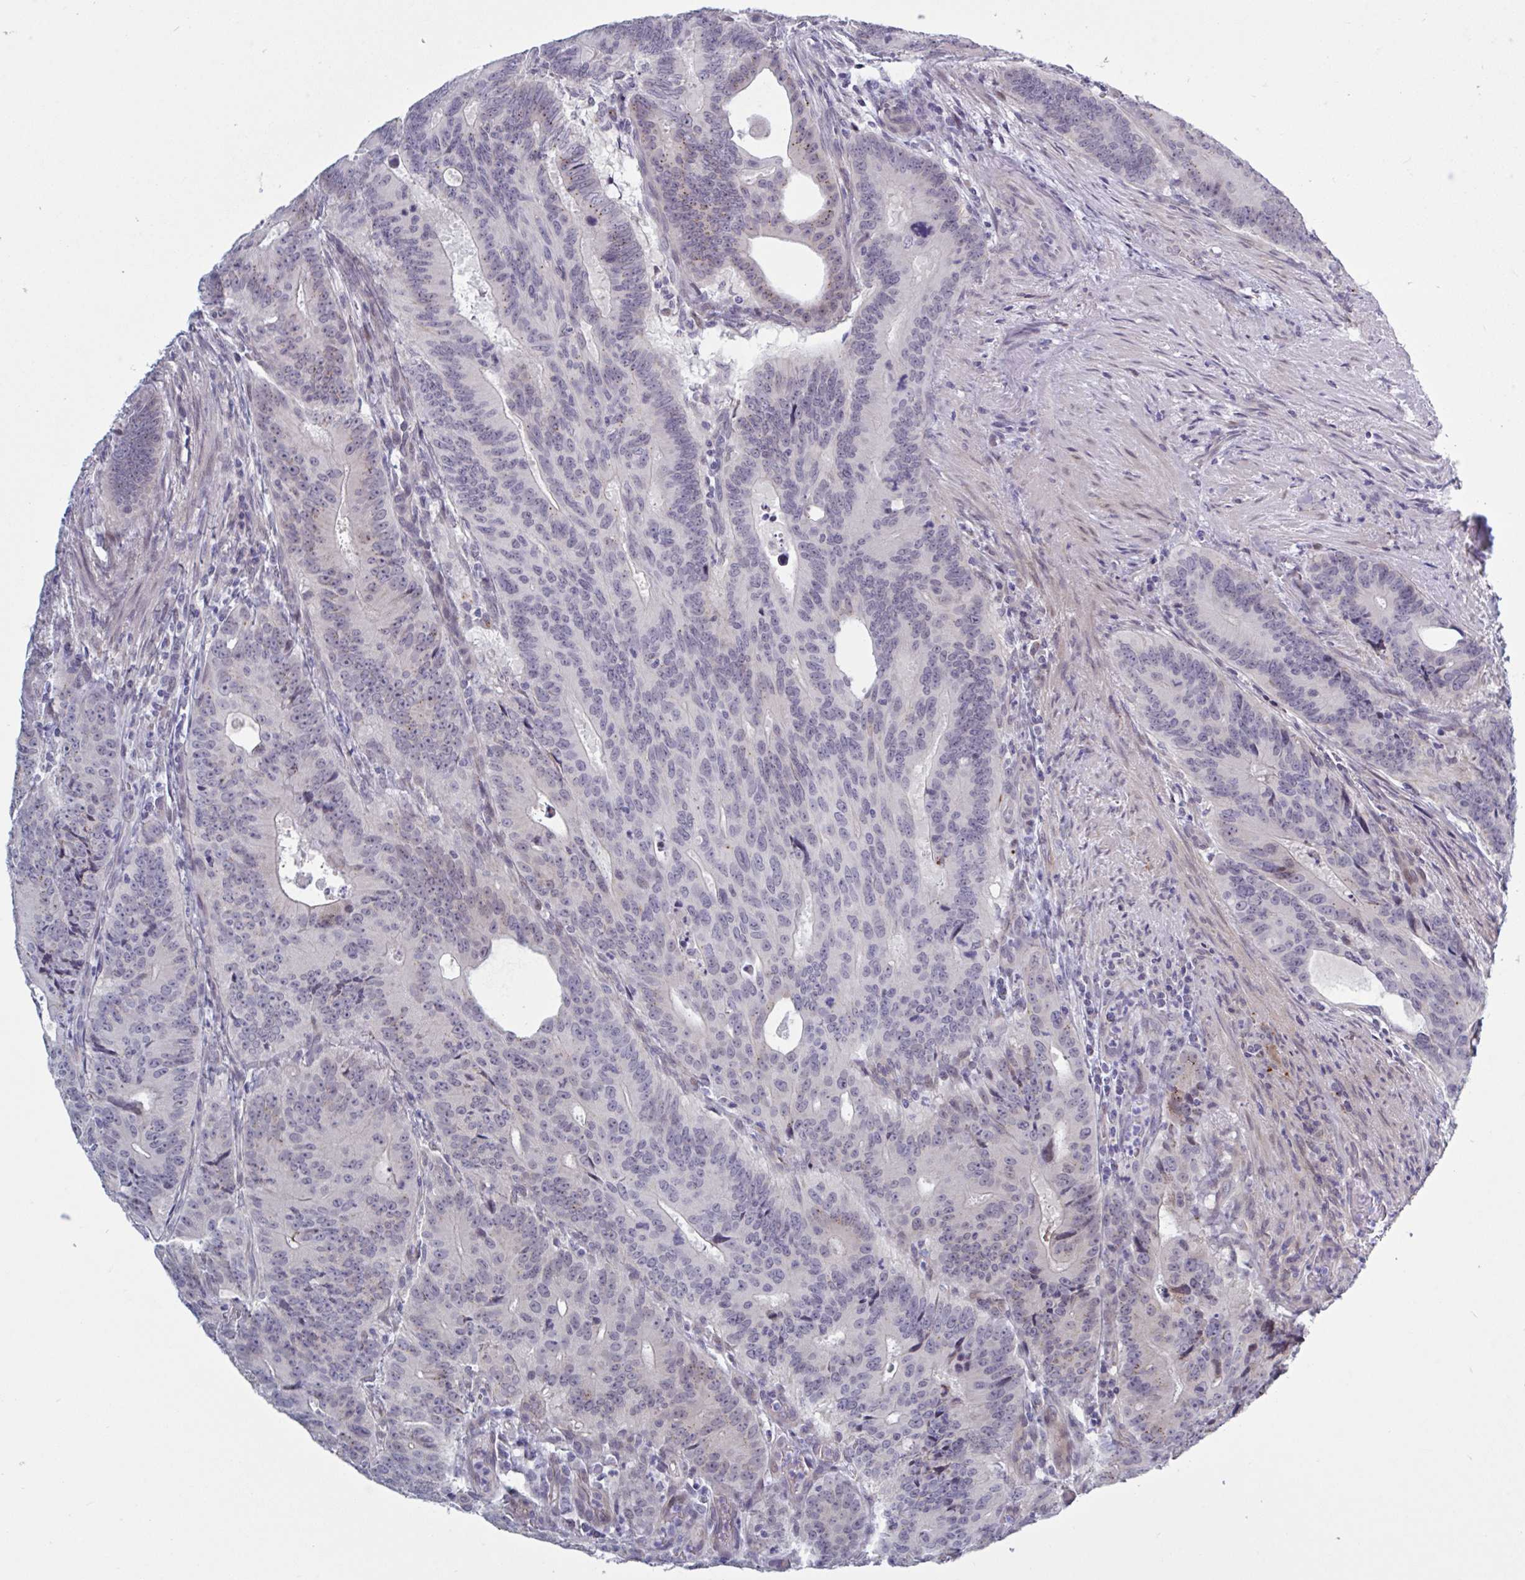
{"staining": {"intensity": "negative", "quantity": "none", "location": "none"}, "tissue": "colorectal cancer", "cell_type": "Tumor cells", "image_type": "cancer", "snomed": [{"axis": "morphology", "description": "Adenocarcinoma, NOS"}, {"axis": "topography", "description": "Colon"}], "caption": "There is no significant staining in tumor cells of colorectal adenocarcinoma. (DAB (3,3'-diaminobenzidine) immunohistochemistry (IHC) visualized using brightfield microscopy, high magnification).", "gene": "TCEAL8", "patient": {"sex": "male", "age": 62}}